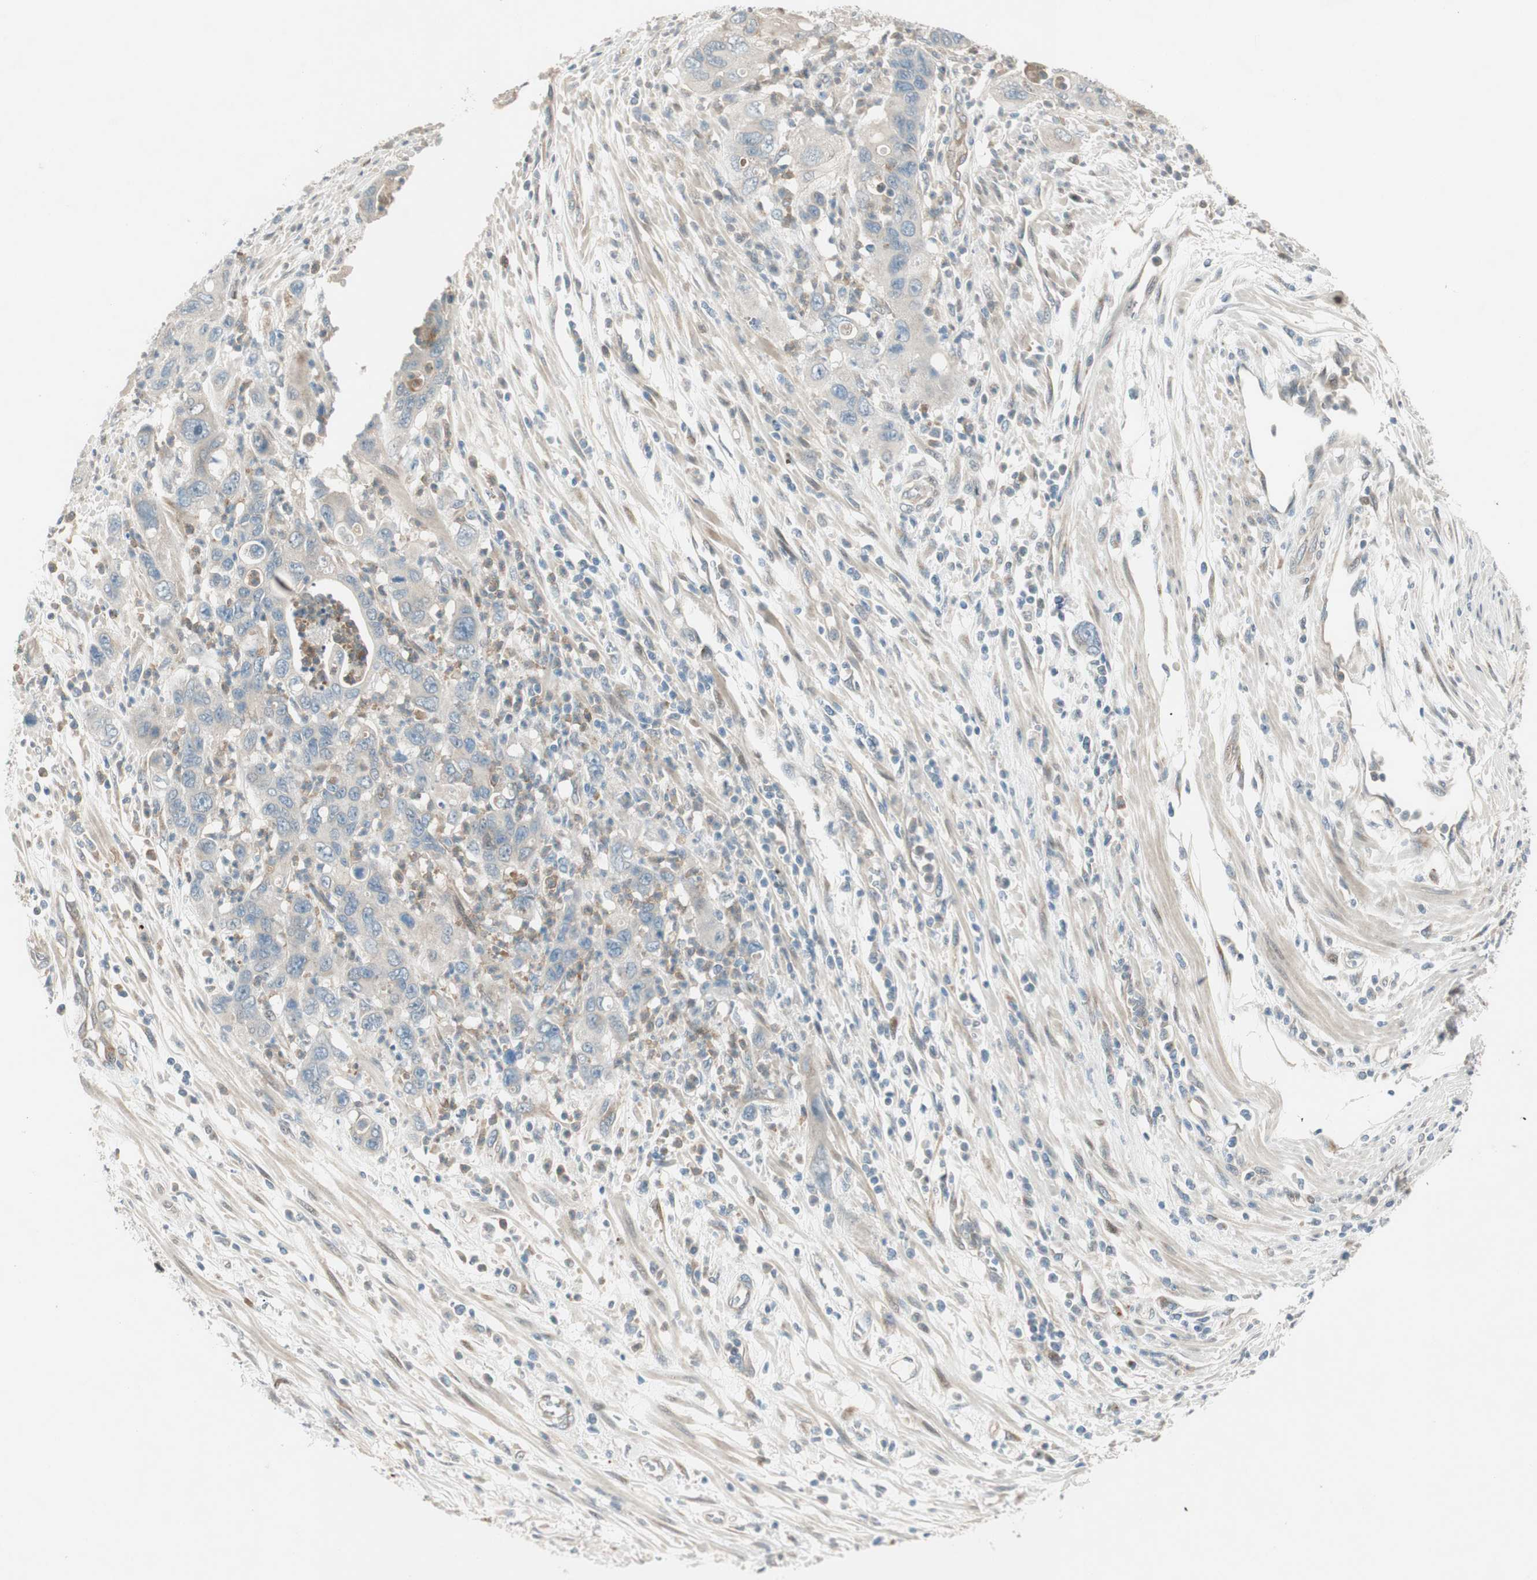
{"staining": {"intensity": "negative", "quantity": "none", "location": "none"}, "tissue": "pancreatic cancer", "cell_type": "Tumor cells", "image_type": "cancer", "snomed": [{"axis": "morphology", "description": "Adenocarcinoma, NOS"}, {"axis": "topography", "description": "Pancreas"}], "caption": "High magnification brightfield microscopy of pancreatic cancer (adenocarcinoma) stained with DAB (3,3'-diaminobenzidine) (brown) and counterstained with hematoxylin (blue): tumor cells show no significant staining. The staining was performed using DAB to visualize the protein expression in brown, while the nuclei were stained in blue with hematoxylin (Magnification: 20x).", "gene": "CGRRF1", "patient": {"sex": "female", "age": 71}}